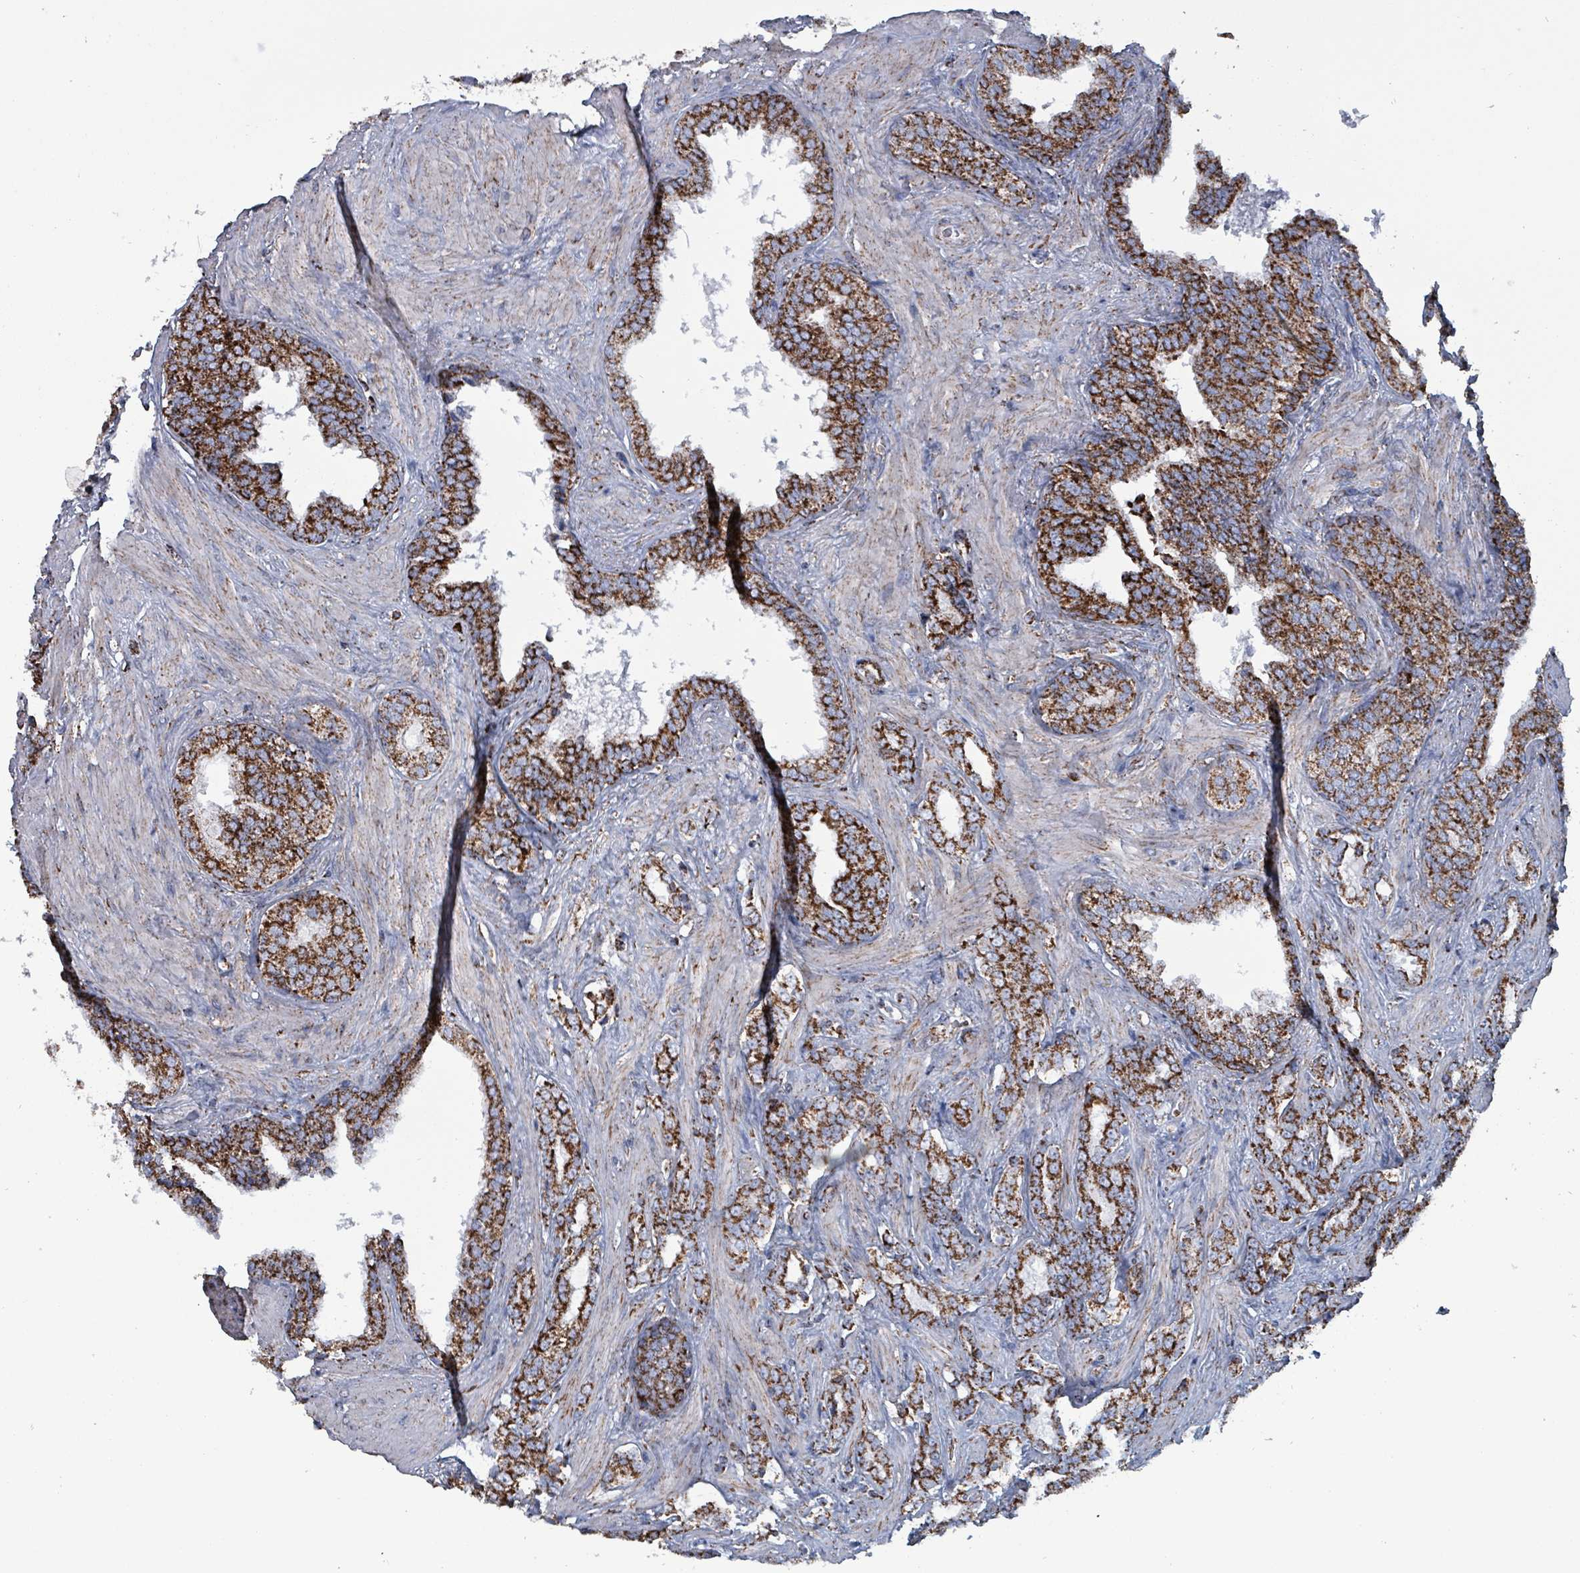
{"staining": {"intensity": "strong", "quantity": ">75%", "location": "cytoplasmic/membranous"}, "tissue": "prostate cancer", "cell_type": "Tumor cells", "image_type": "cancer", "snomed": [{"axis": "morphology", "description": "Adenocarcinoma, High grade"}, {"axis": "topography", "description": "Prostate and seminal vesicle, NOS"}], "caption": "A high amount of strong cytoplasmic/membranous positivity is seen in approximately >75% of tumor cells in prostate cancer (high-grade adenocarcinoma) tissue.", "gene": "IDH3B", "patient": {"sex": "male", "age": 67}}